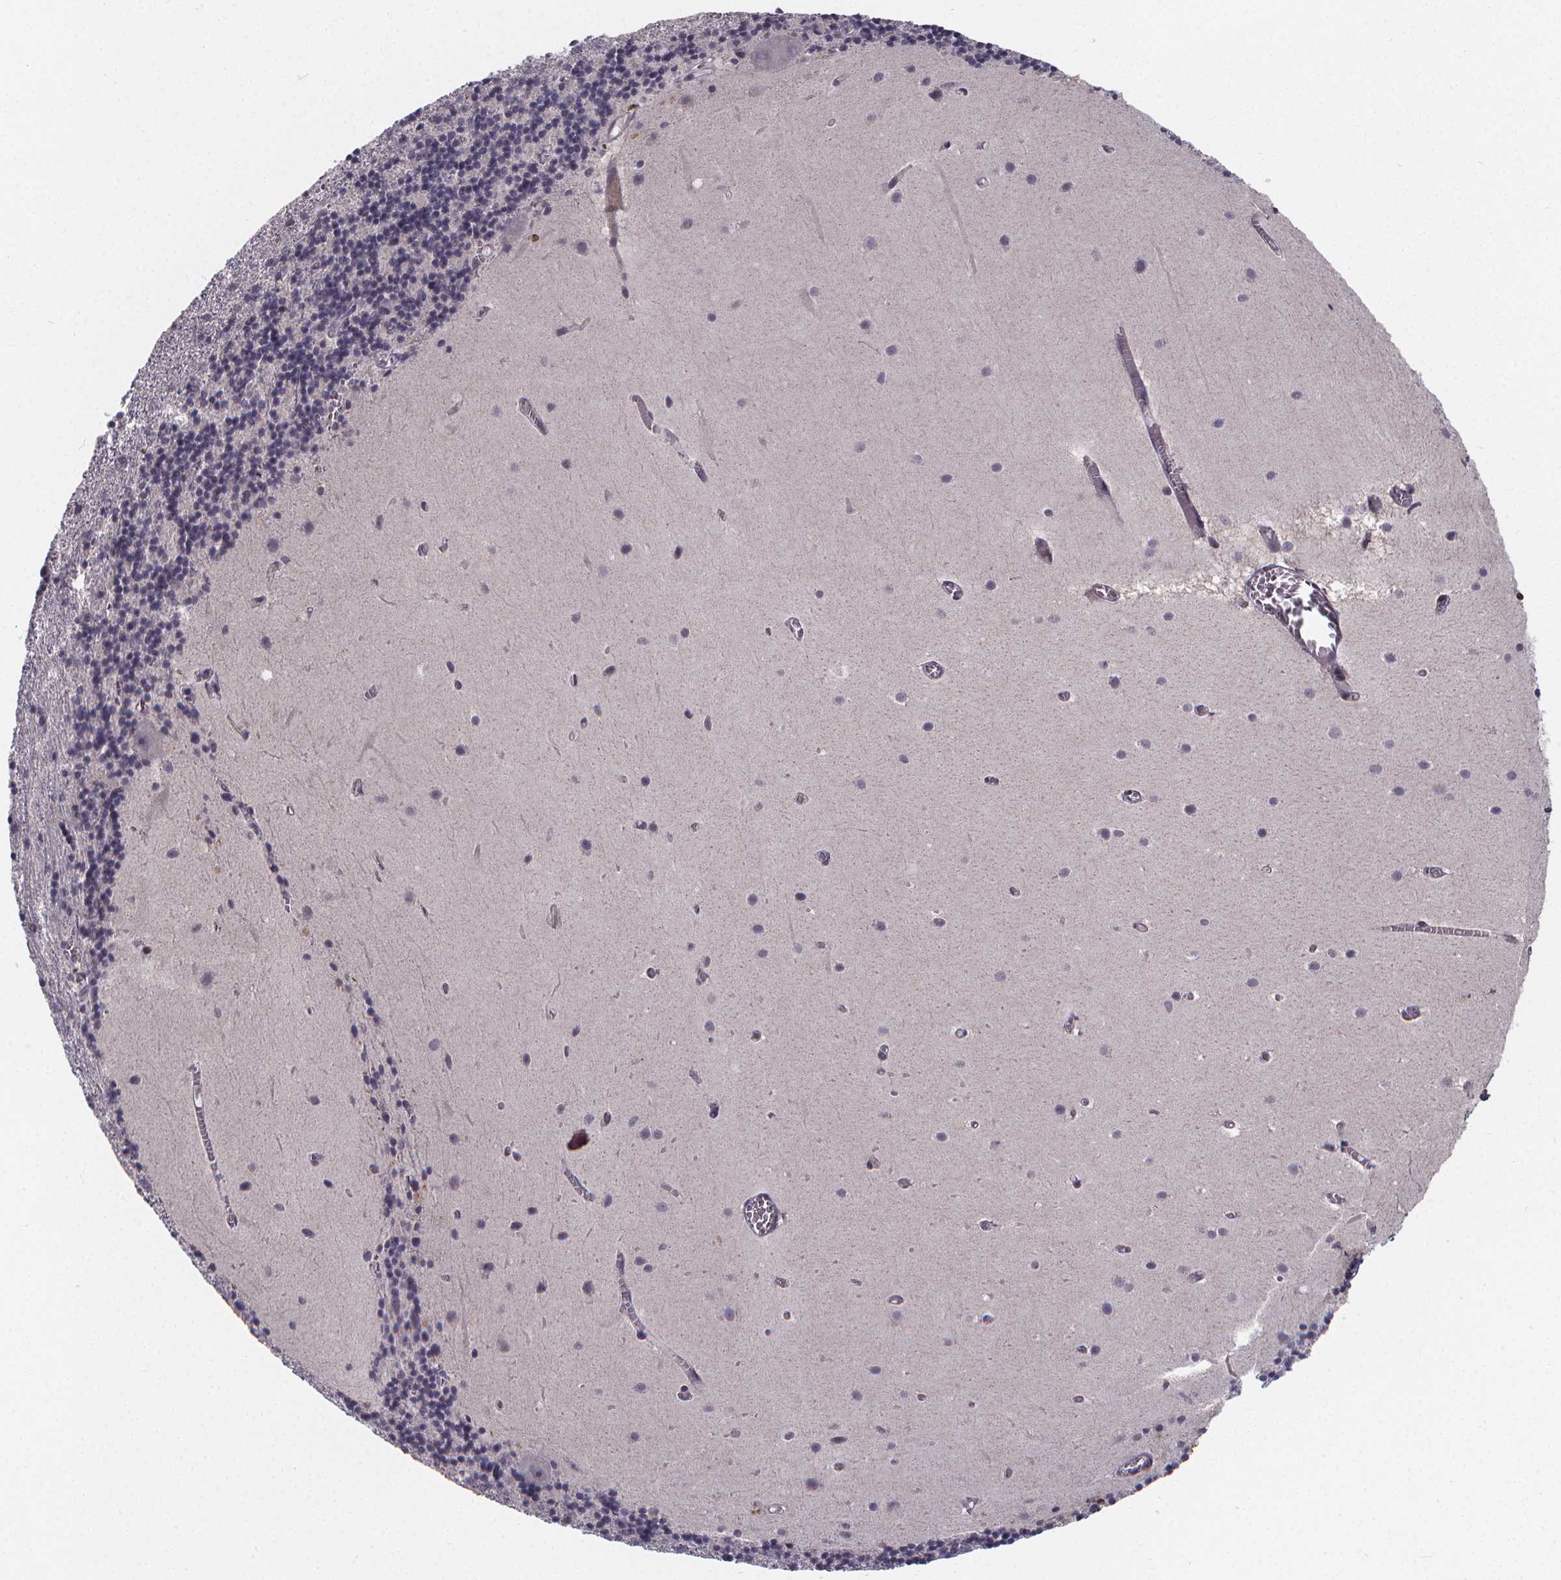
{"staining": {"intensity": "negative", "quantity": "none", "location": "none"}, "tissue": "cerebellum", "cell_type": "Cells in granular layer", "image_type": "normal", "snomed": [{"axis": "morphology", "description": "Normal tissue, NOS"}, {"axis": "topography", "description": "Cerebellum"}], "caption": "IHC of normal cerebellum shows no staining in cells in granular layer.", "gene": "FBXW2", "patient": {"sex": "male", "age": 70}}